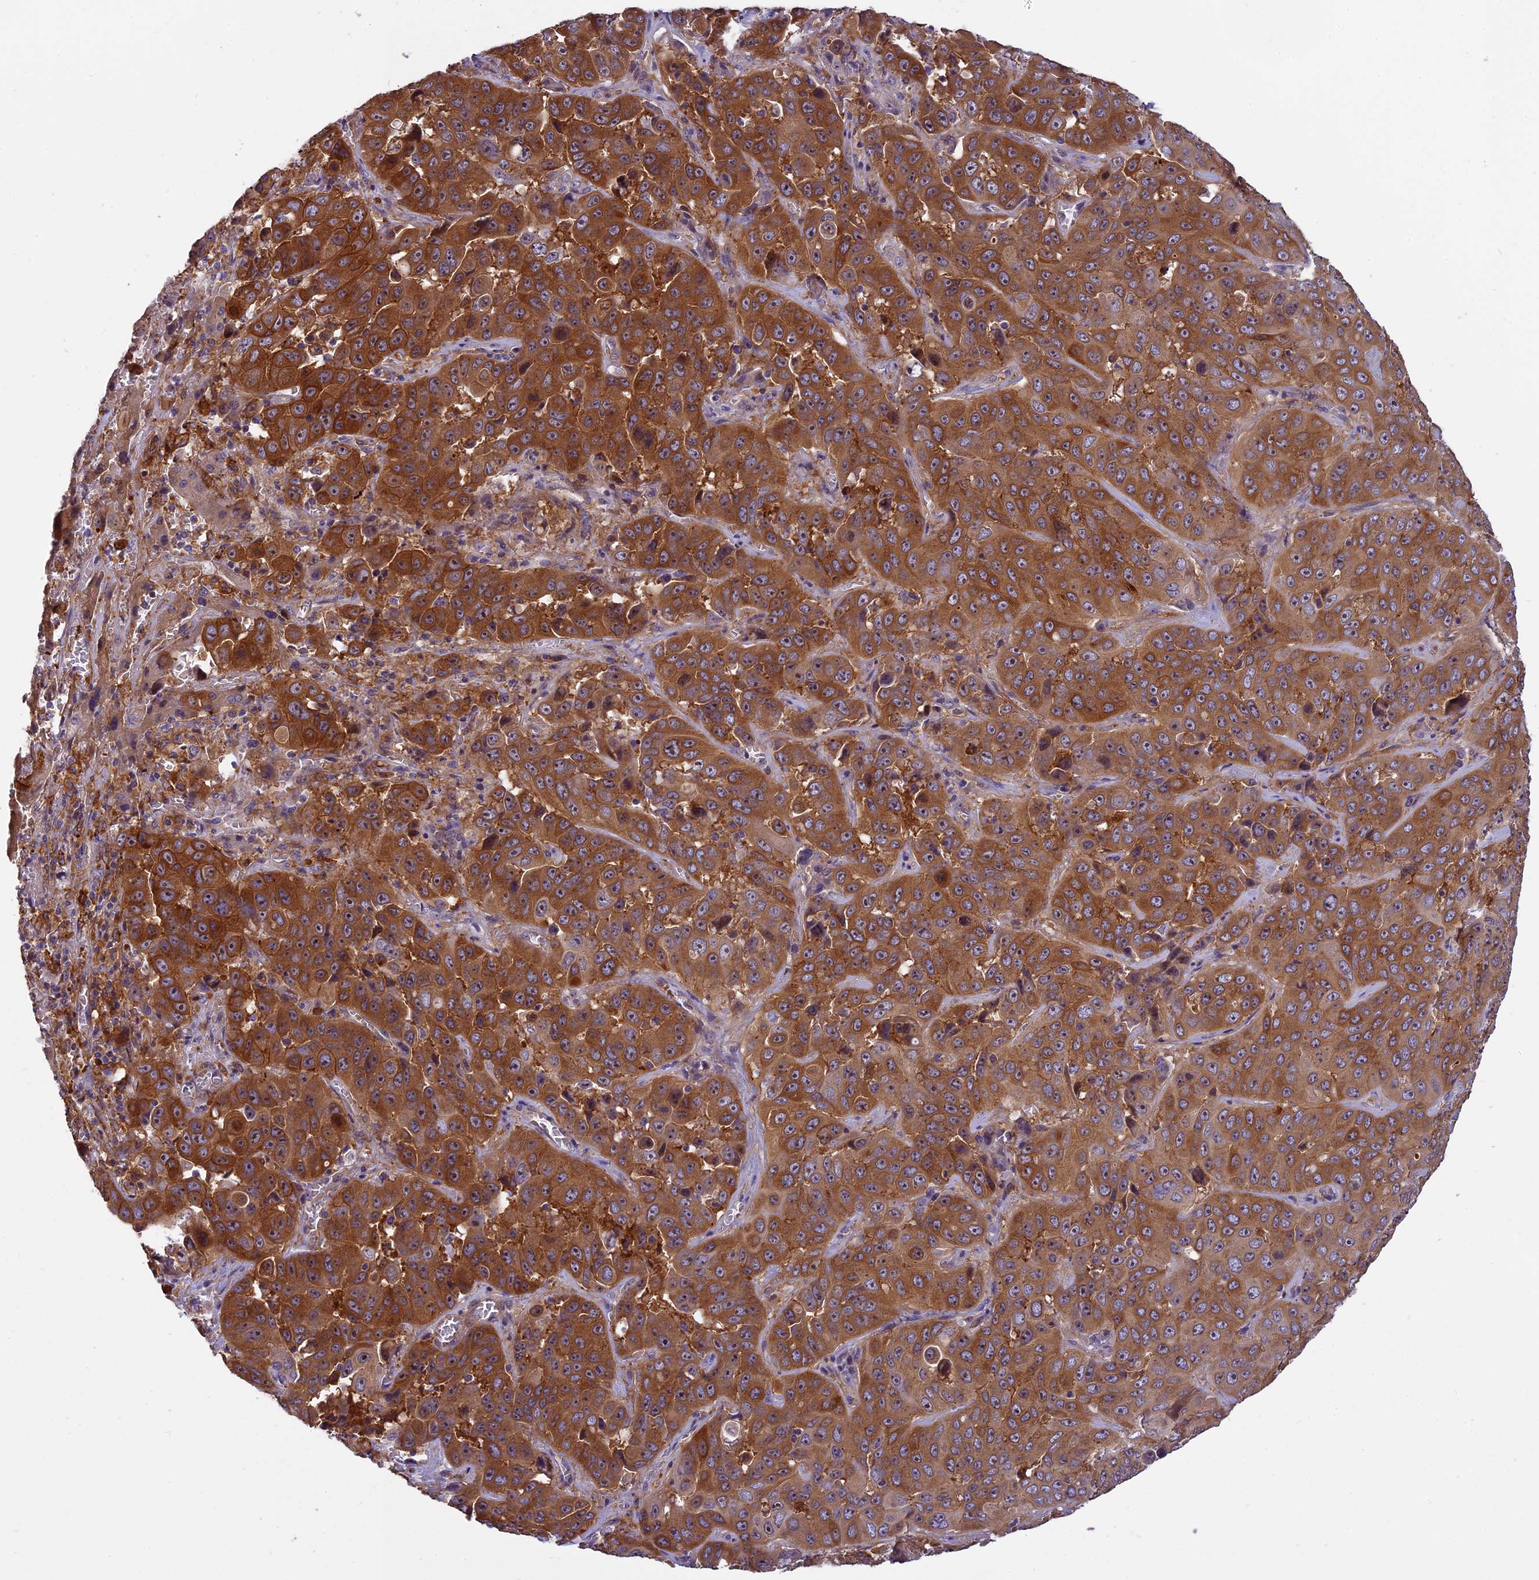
{"staining": {"intensity": "strong", "quantity": ">75%", "location": "cytoplasmic/membranous"}, "tissue": "liver cancer", "cell_type": "Tumor cells", "image_type": "cancer", "snomed": [{"axis": "morphology", "description": "Cholangiocarcinoma"}, {"axis": "topography", "description": "Liver"}], "caption": "Protein analysis of liver cancer tissue exhibits strong cytoplasmic/membranous staining in approximately >75% of tumor cells. The staining was performed using DAB, with brown indicating positive protein expression. Nuclei are stained blue with hematoxylin.", "gene": "EHBP1L1", "patient": {"sex": "female", "age": 52}}